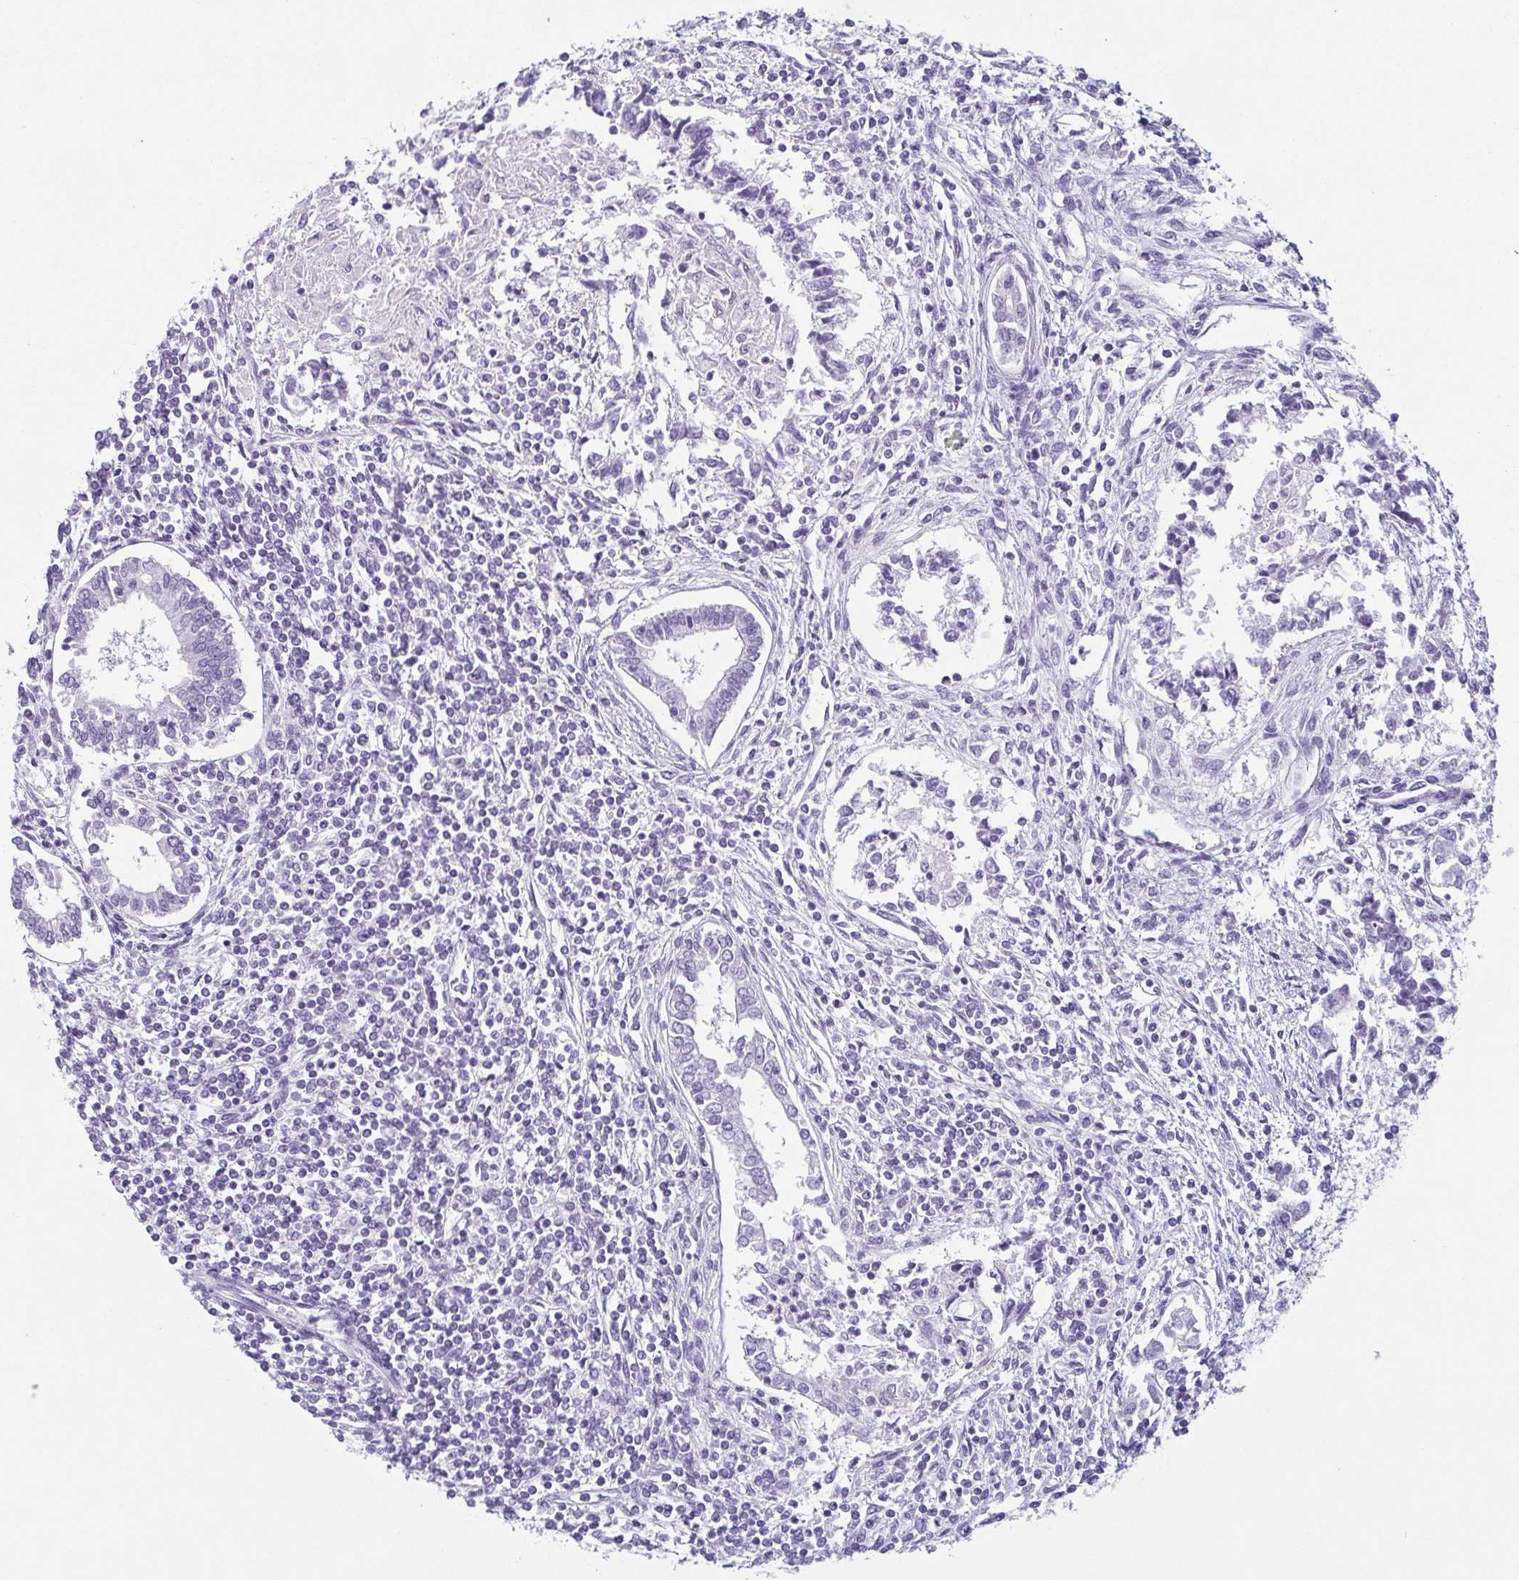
{"staining": {"intensity": "negative", "quantity": "none", "location": "none"}, "tissue": "testis cancer", "cell_type": "Tumor cells", "image_type": "cancer", "snomed": [{"axis": "morphology", "description": "Carcinoma, Embryonal, NOS"}, {"axis": "topography", "description": "Testis"}], "caption": "Immunohistochemistry of human testis cancer displays no staining in tumor cells. (Brightfield microscopy of DAB (3,3'-diaminobenzidine) IHC at high magnification).", "gene": "KRT78", "patient": {"sex": "male", "age": 37}}